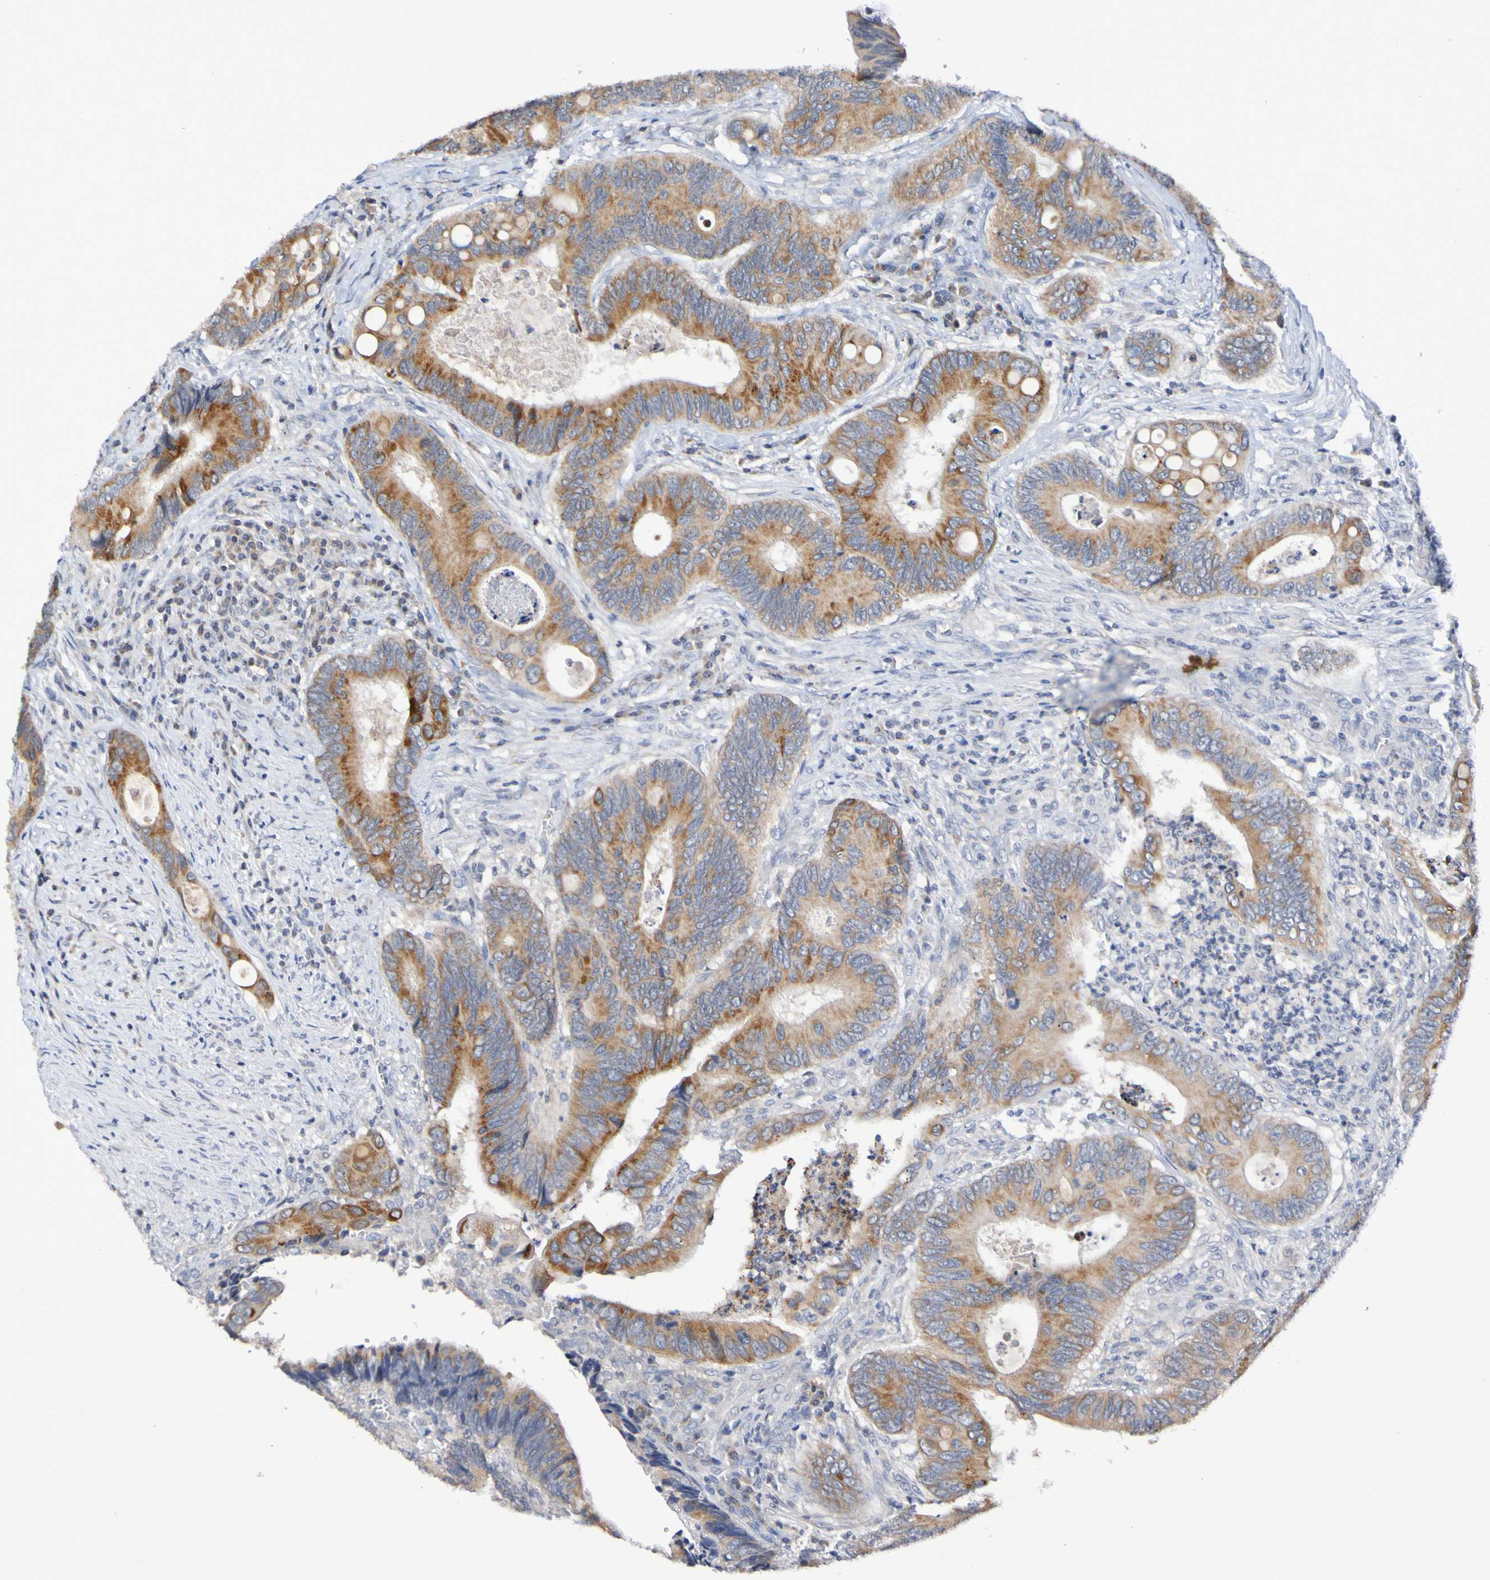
{"staining": {"intensity": "moderate", "quantity": ">75%", "location": "cytoplasmic/membranous"}, "tissue": "colorectal cancer", "cell_type": "Tumor cells", "image_type": "cancer", "snomed": [{"axis": "morphology", "description": "Inflammation, NOS"}, {"axis": "morphology", "description": "Adenocarcinoma, NOS"}, {"axis": "topography", "description": "Colon"}], "caption": "The photomicrograph reveals immunohistochemical staining of colorectal adenocarcinoma. There is moderate cytoplasmic/membranous positivity is identified in approximately >75% of tumor cells.", "gene": "PTP4A2", "patient": {"sex": "male", "age": 72}}